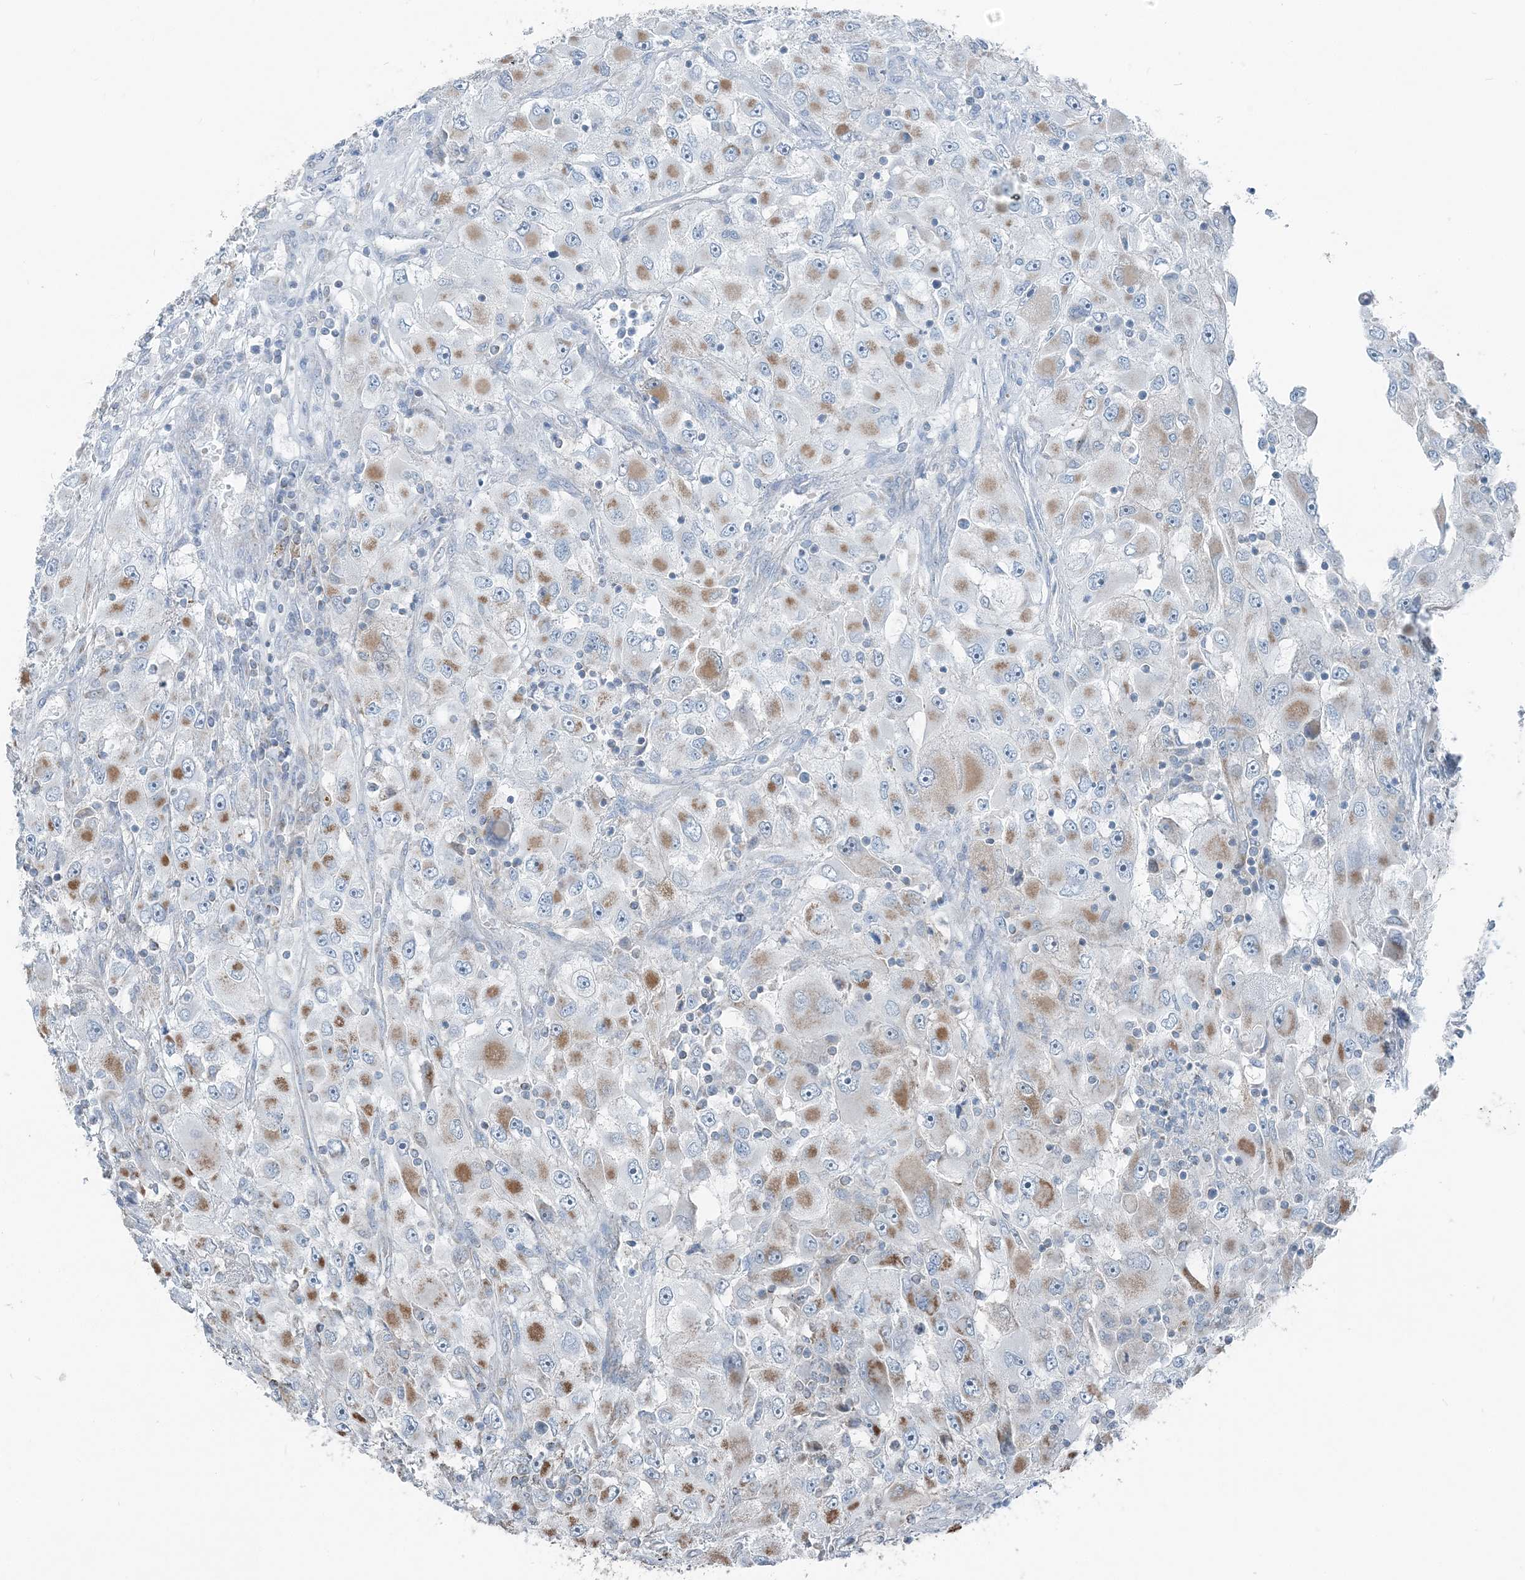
{"staining": {"intensity": "moderate", "quantity": "<25%", "location": "cytoplasmic/membranous"}, "tissue": "renal cancer", "cell_type": "Tumor cells", "image_type": "cancer", "snomed": [{"axis": "morphology", "description": "Adenocarcinoma, NOS"}, {"axis": "topography", "description": "Kidney"}], "caption": "Immunohistochemistry of adenocarcinoma (renal) exhibits low levels of moderate cytoplasmic/membranous expression in about <25% of tumor cells. (DAB IHC, brown staining for protein, blue staining for nuclei).", "gene": "SUCLG1", "patient": {"sex": "female", "age": 52}}